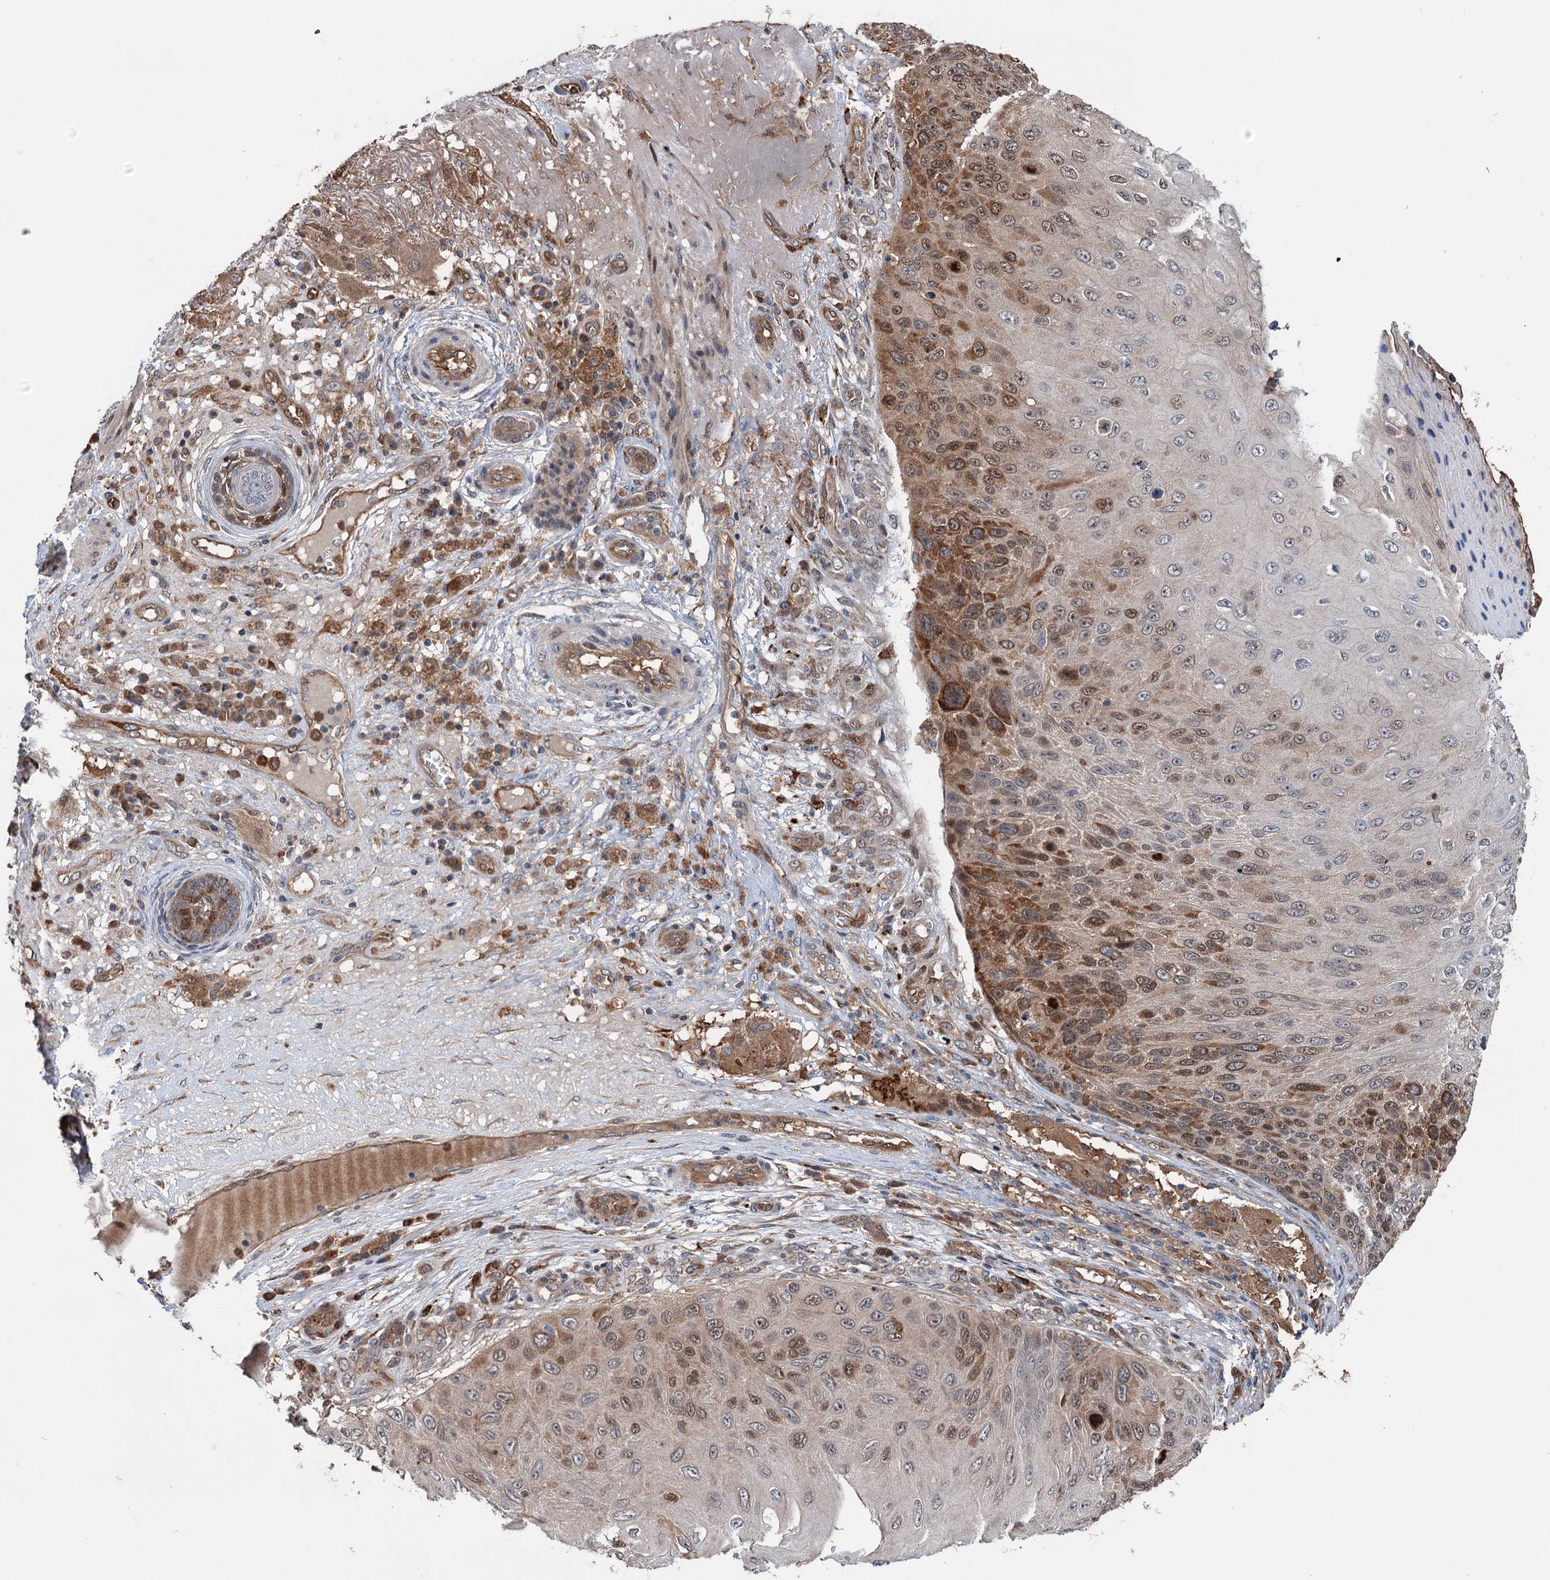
{"staining": {"intensity": "moderate", "quantity": ">75%", "location": "cytoplasmic/membranous,nuclear"}, "tissue": "skin cancer", "cell_type": "Tumor cells", "image_type": "cancer", "snomed": [{"axis": "morphology", "description": "Squamous cell carcinoma, NOS"}, {"axis": "topography", "description": "Skin"}], "caption": "Immunohistochemistry image of skin squamous cell carcinoma stained for a protein (brown), which demonstrates medium levels of moderate cytoplasmic/membranous and nuclear expression in about >75% of tumor cells.", "gene": "NCAPD2", "patient": {"sex": "female", "age": 88}}